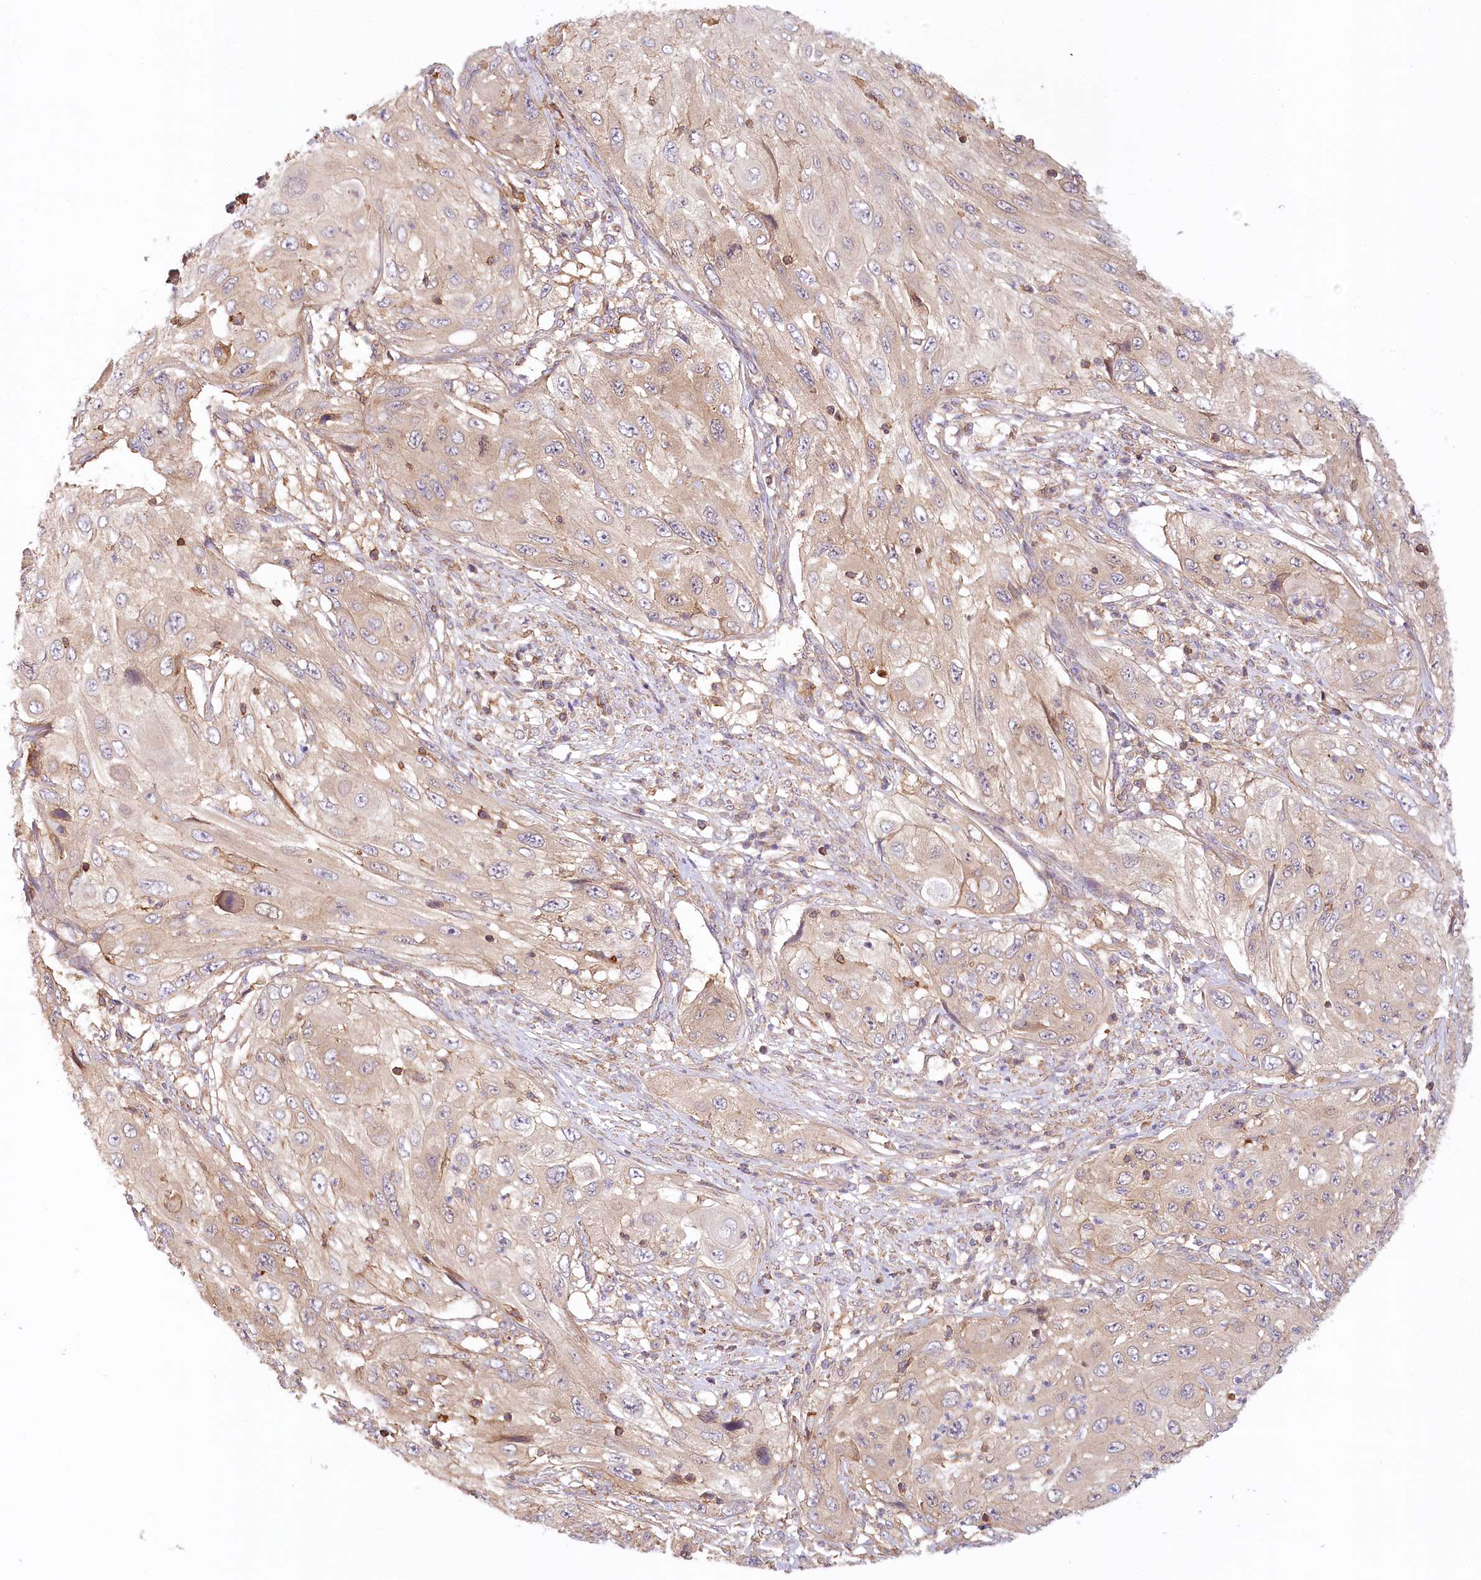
{"staining": {"intensity": "weak", "quantity": "<25%", "location": "cytoplasmic/membranous"}, "tissue": "cervical cancer", "cell_type": "Tumor cells", "image_type": "cancer", "snomed": [{"axis": "morphology", "description": "Squamous cell carcinoma, NOS"}, {"axis": "topography", "description": "Cervix"}], "caption": "An IHC micrograph of squamous cell carcinoma (cervical) is shown. There is no staining in tumor cells of squamous cell carcinoma (cervical).", "gene": "UMPS", "patient": {"sex": "female", "age": 42}}